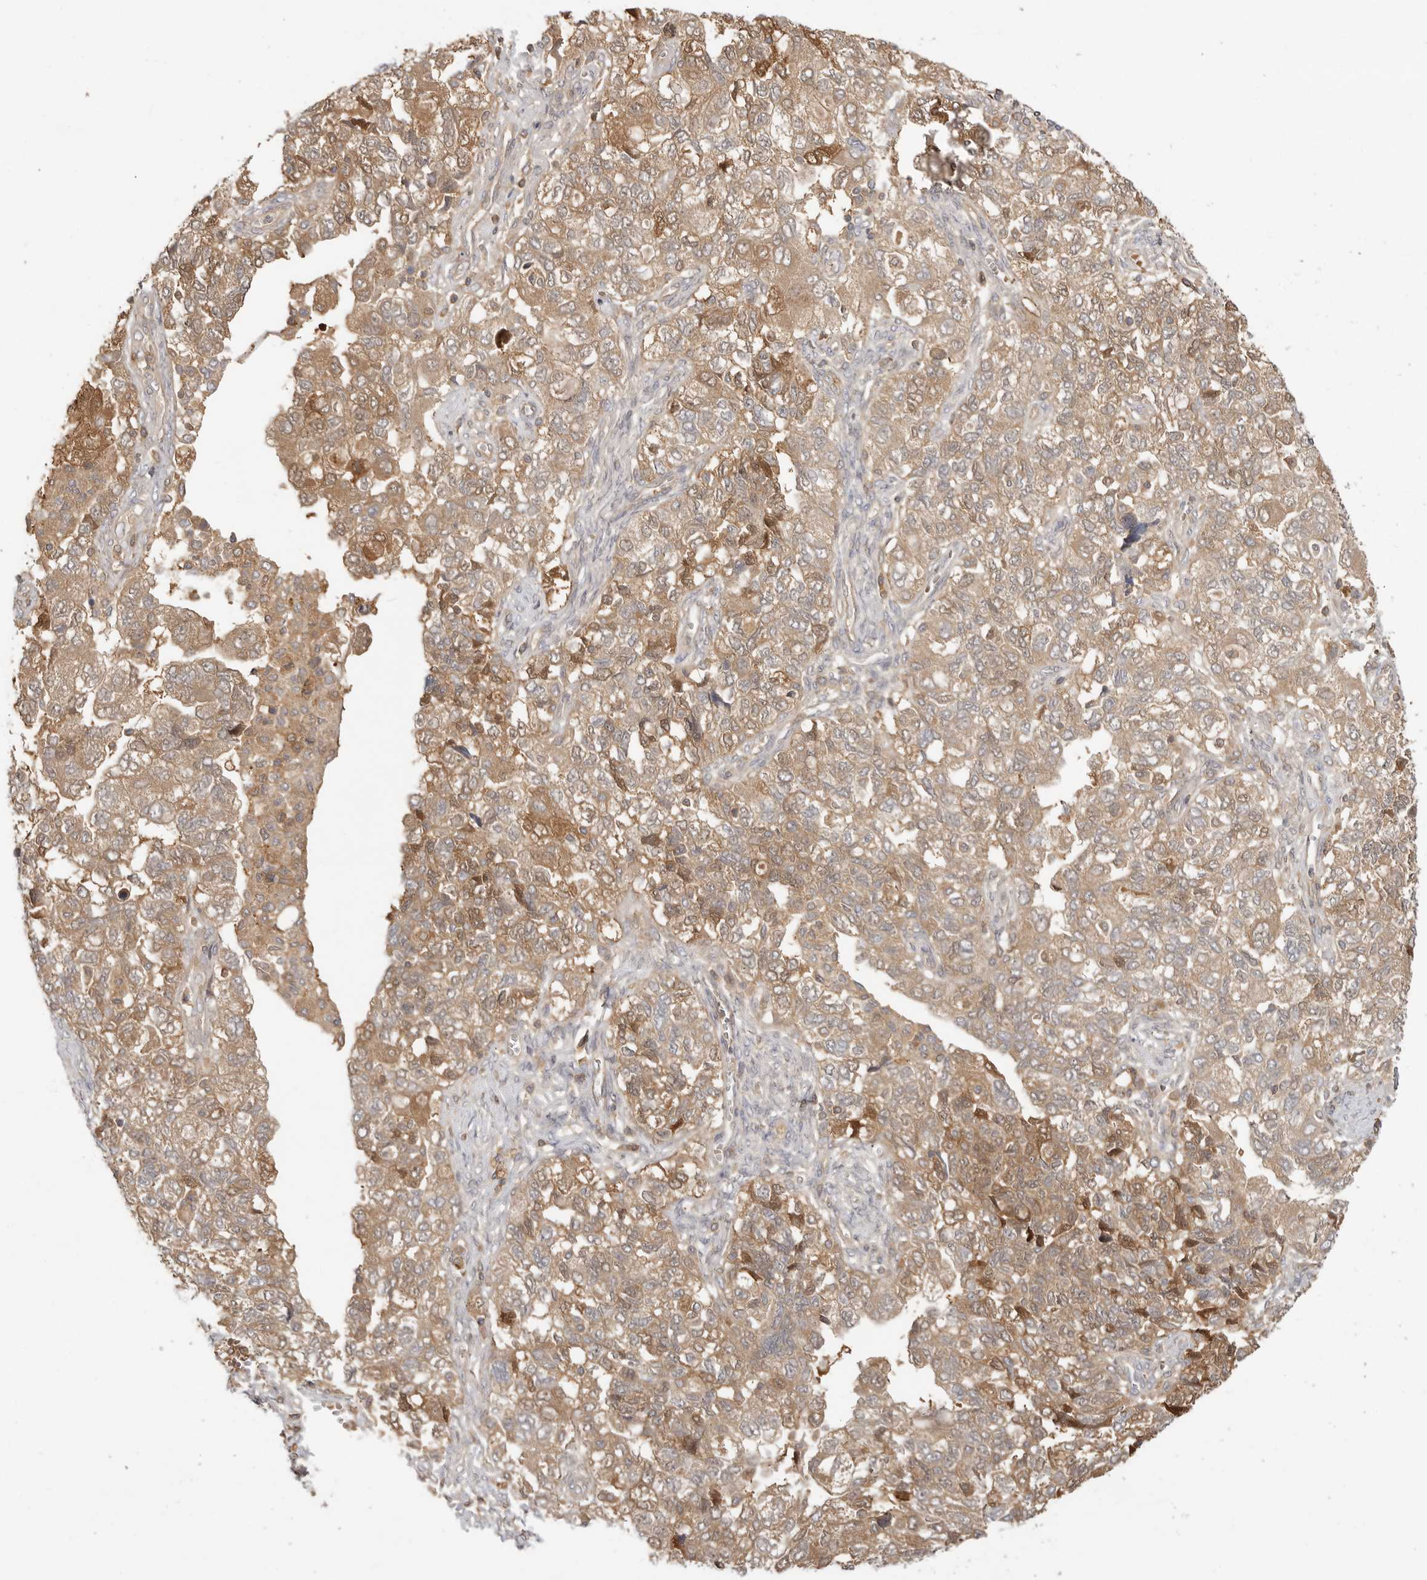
{"staining": {"intensity": "moderate", "quantity": ">75%", "location": "cytoplasmic/membranous"}, "tissue": "ovarian cancer", "cell_type": "Tumor cells", "image_type": "cancer", "snomed": [{"axis": "morphology", "description": "Carcinoma, NOS"}, {"axis": "morphology", "description": "Cystadenocarcinoma, serous, NOS"}, {"axis": "topography", "description": "Ovary"}], "caption": "This is a photomicrograph of immunohistochemistry (IHC) staining of ovarian cancer (carcinoma), which shows moderate staining in the cytoplasmic/membranous of tumor cells.", "gene": "CLDN12", "patient": {"sex": "female", "age": 69}}